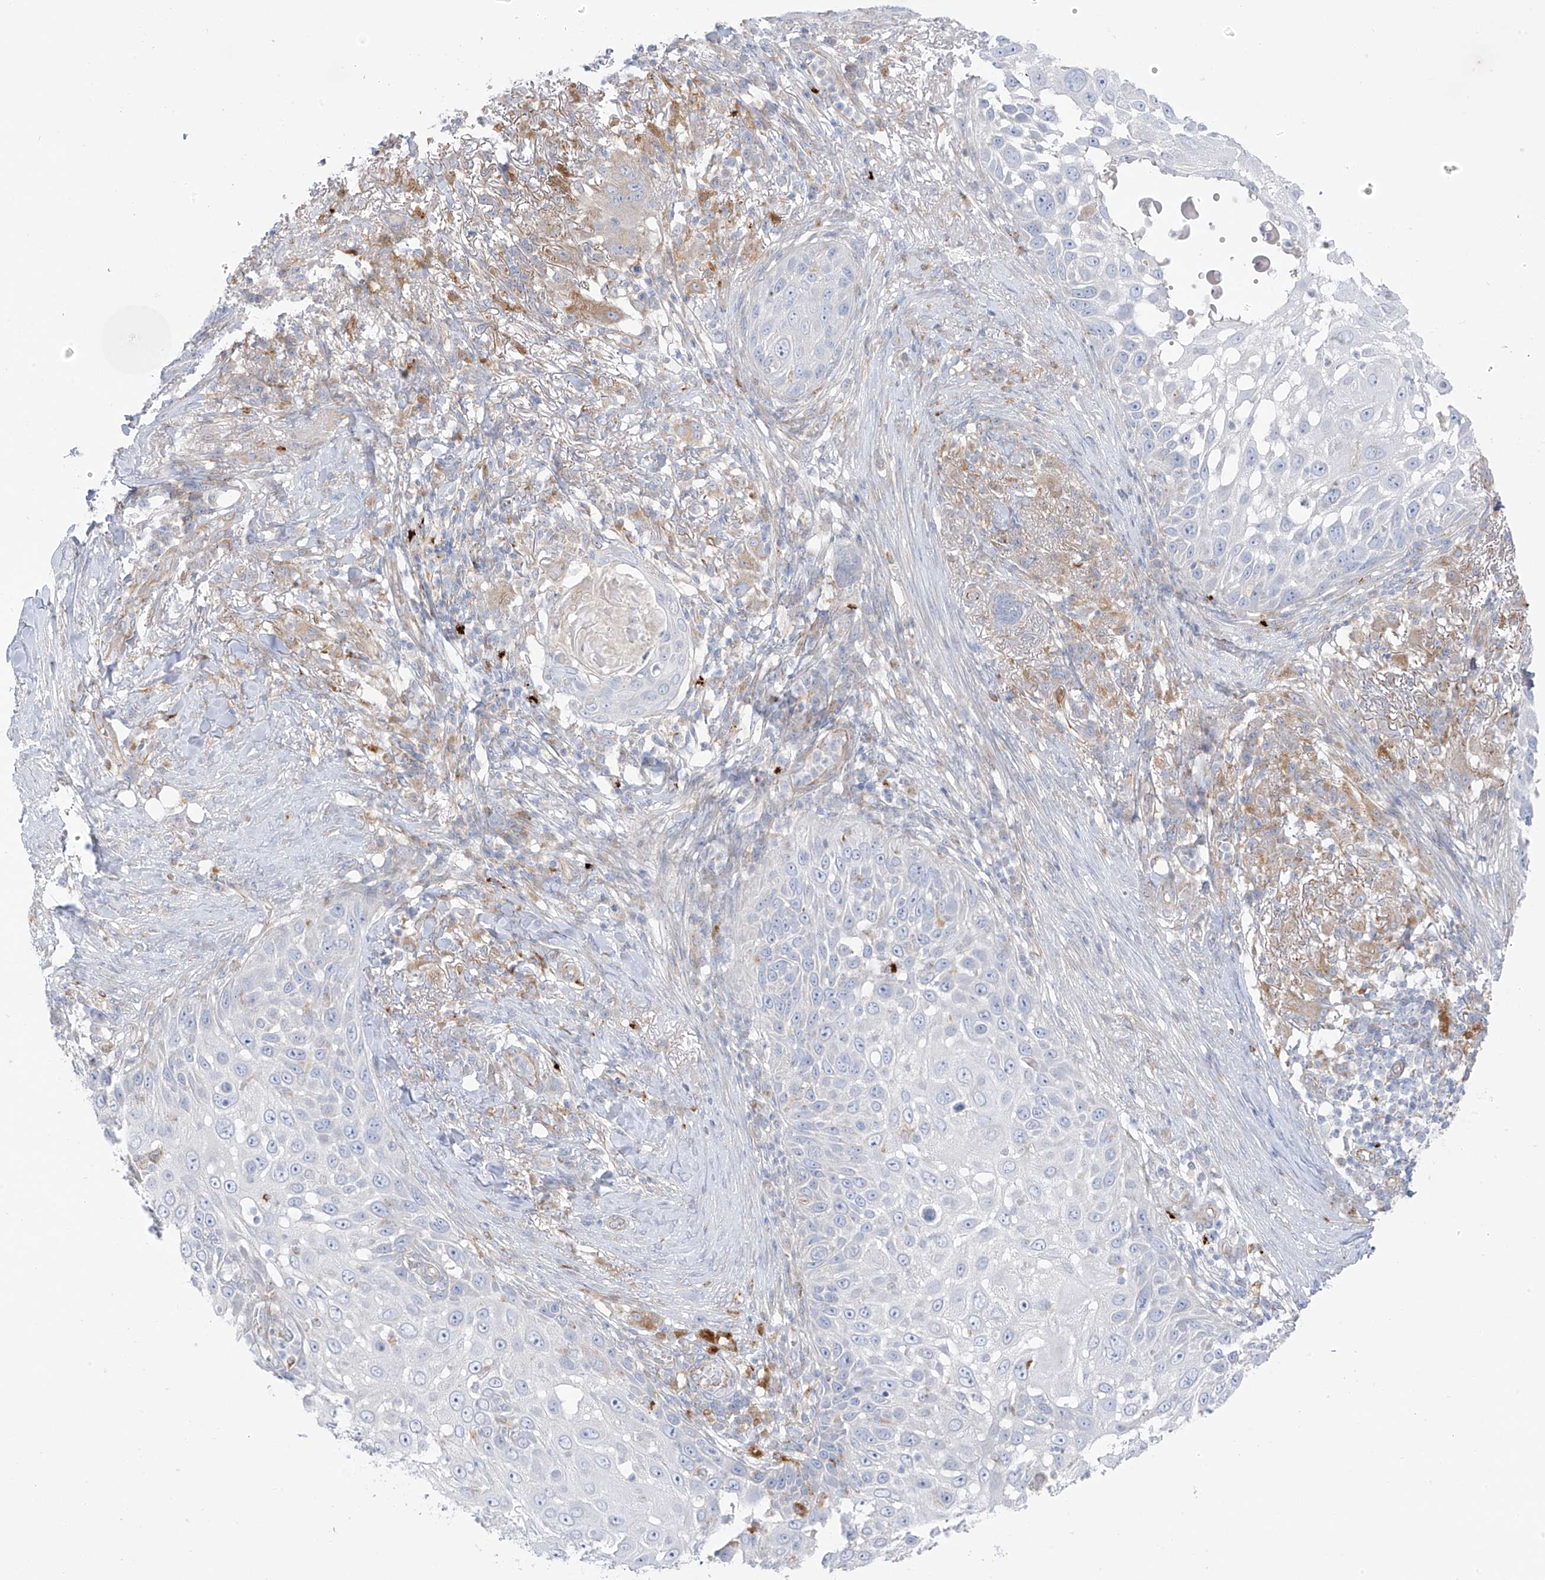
{"staining": {"intensity": "negative", "quantity": "none", "location": "none"}, "tissue": "skin cancer", "cell_type": "Tumor cells", "image_type": "cancer", "snomed": [{"axis": "morphology", "description": "Squamous cell carcinoma, NOS"}, {"axis": "topography", "description": "Skin"}], "caption": "Immunohistochemistry photomicrograph of neoplastic tissue: squamous cell carcinoma (skin) stained with DAB shows no significant protein positivity in tumor cells.", "gene": "TAL2", "patient": {"sex": "female", "age": 44}}